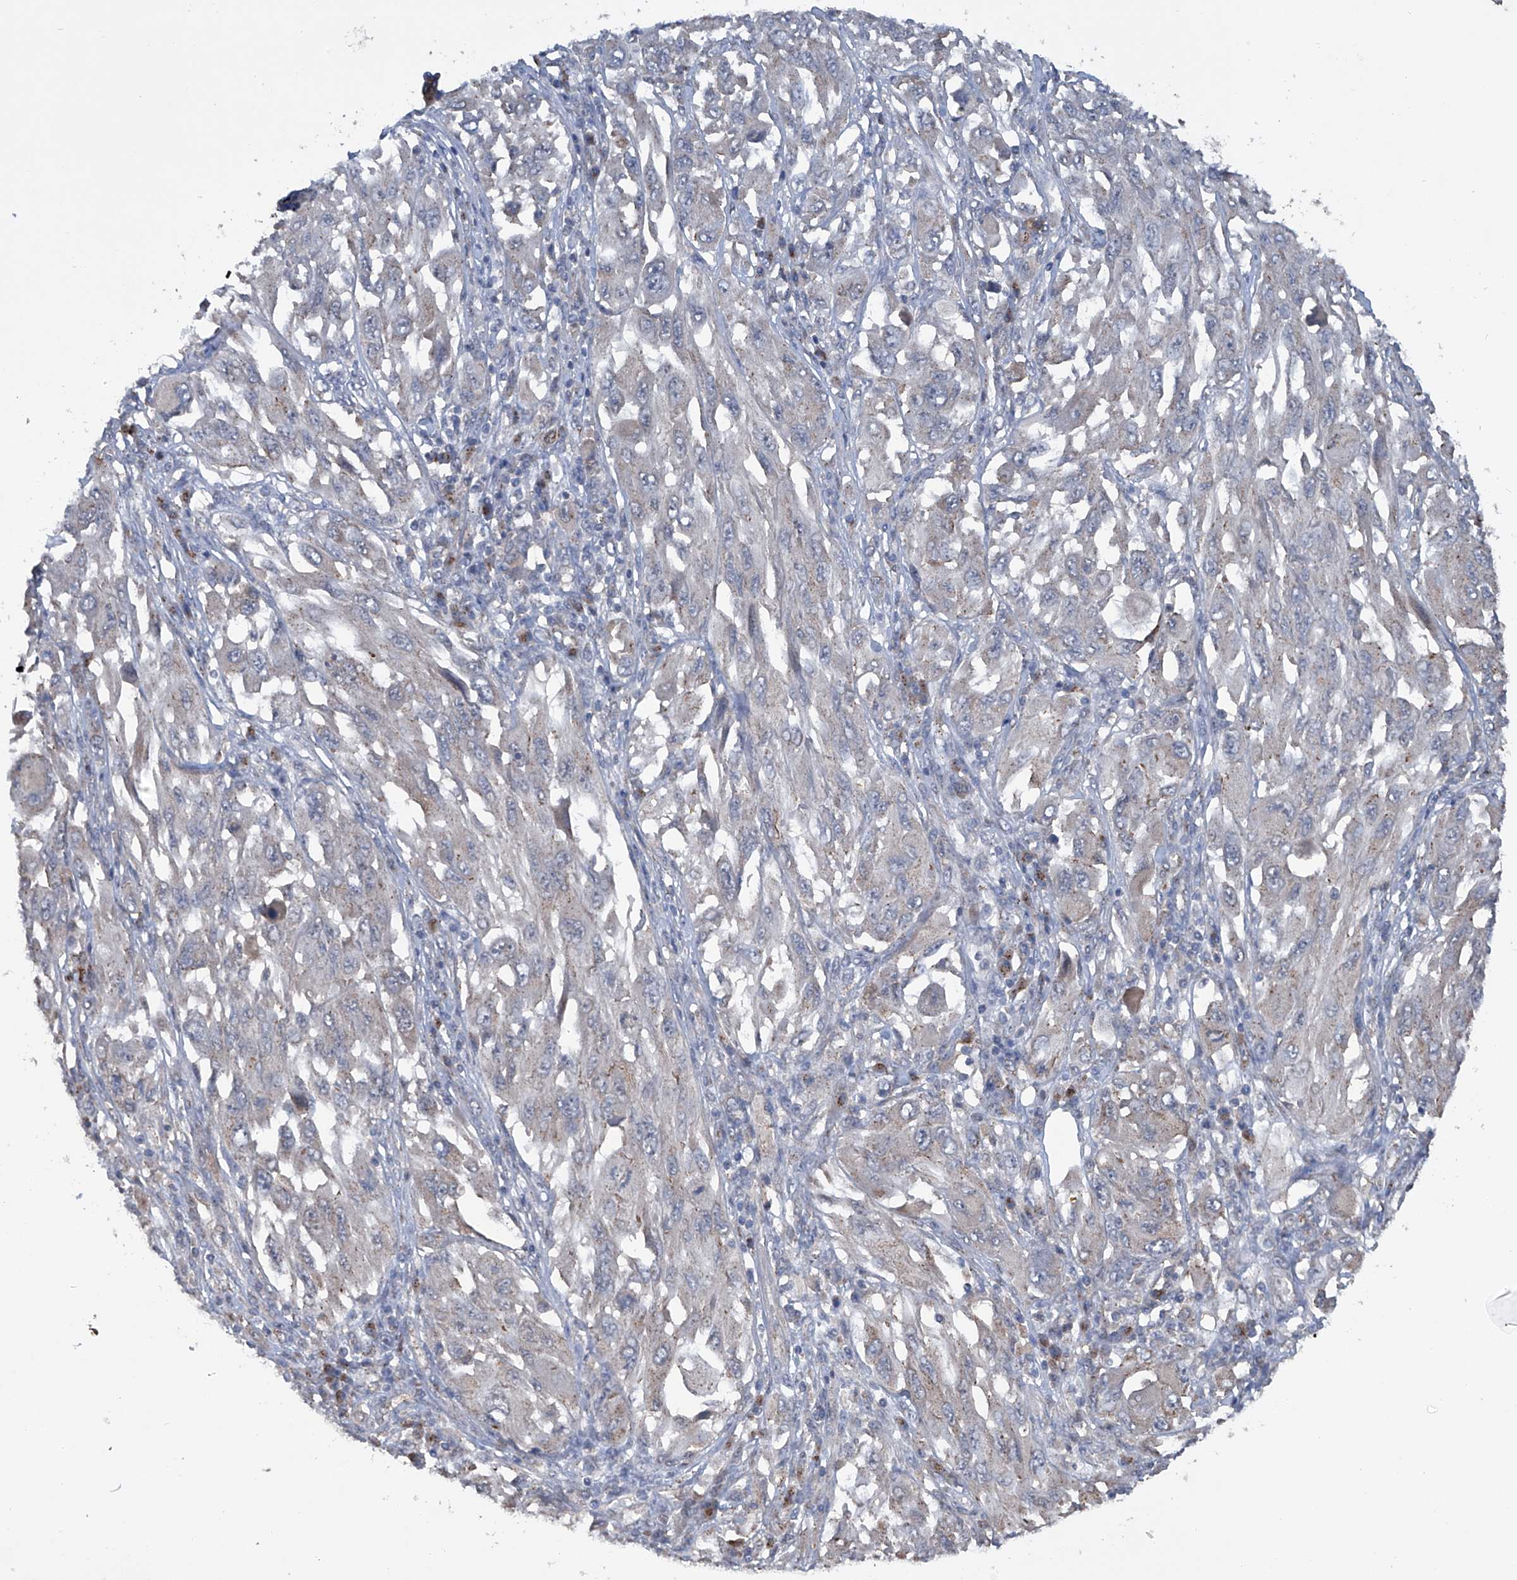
{"staining": {"intensity": "negative", "quantity": "none", "location": "none"}, "tissue": "melanoma", "cell_type": "Tumor cells", "image_type": "cancer", "snomed": [{"axis": "morphology", "description": "Malignant melanoma, NOS"}, {"axis": "topography", "description": "Skin"}], "caption": "IHC histopathology image of melanoma stained for a protein (brown), which reveals no positivity in tumor cells.", "gene": "PCSK5", "patient": {"sex": "female", "age": 91}}